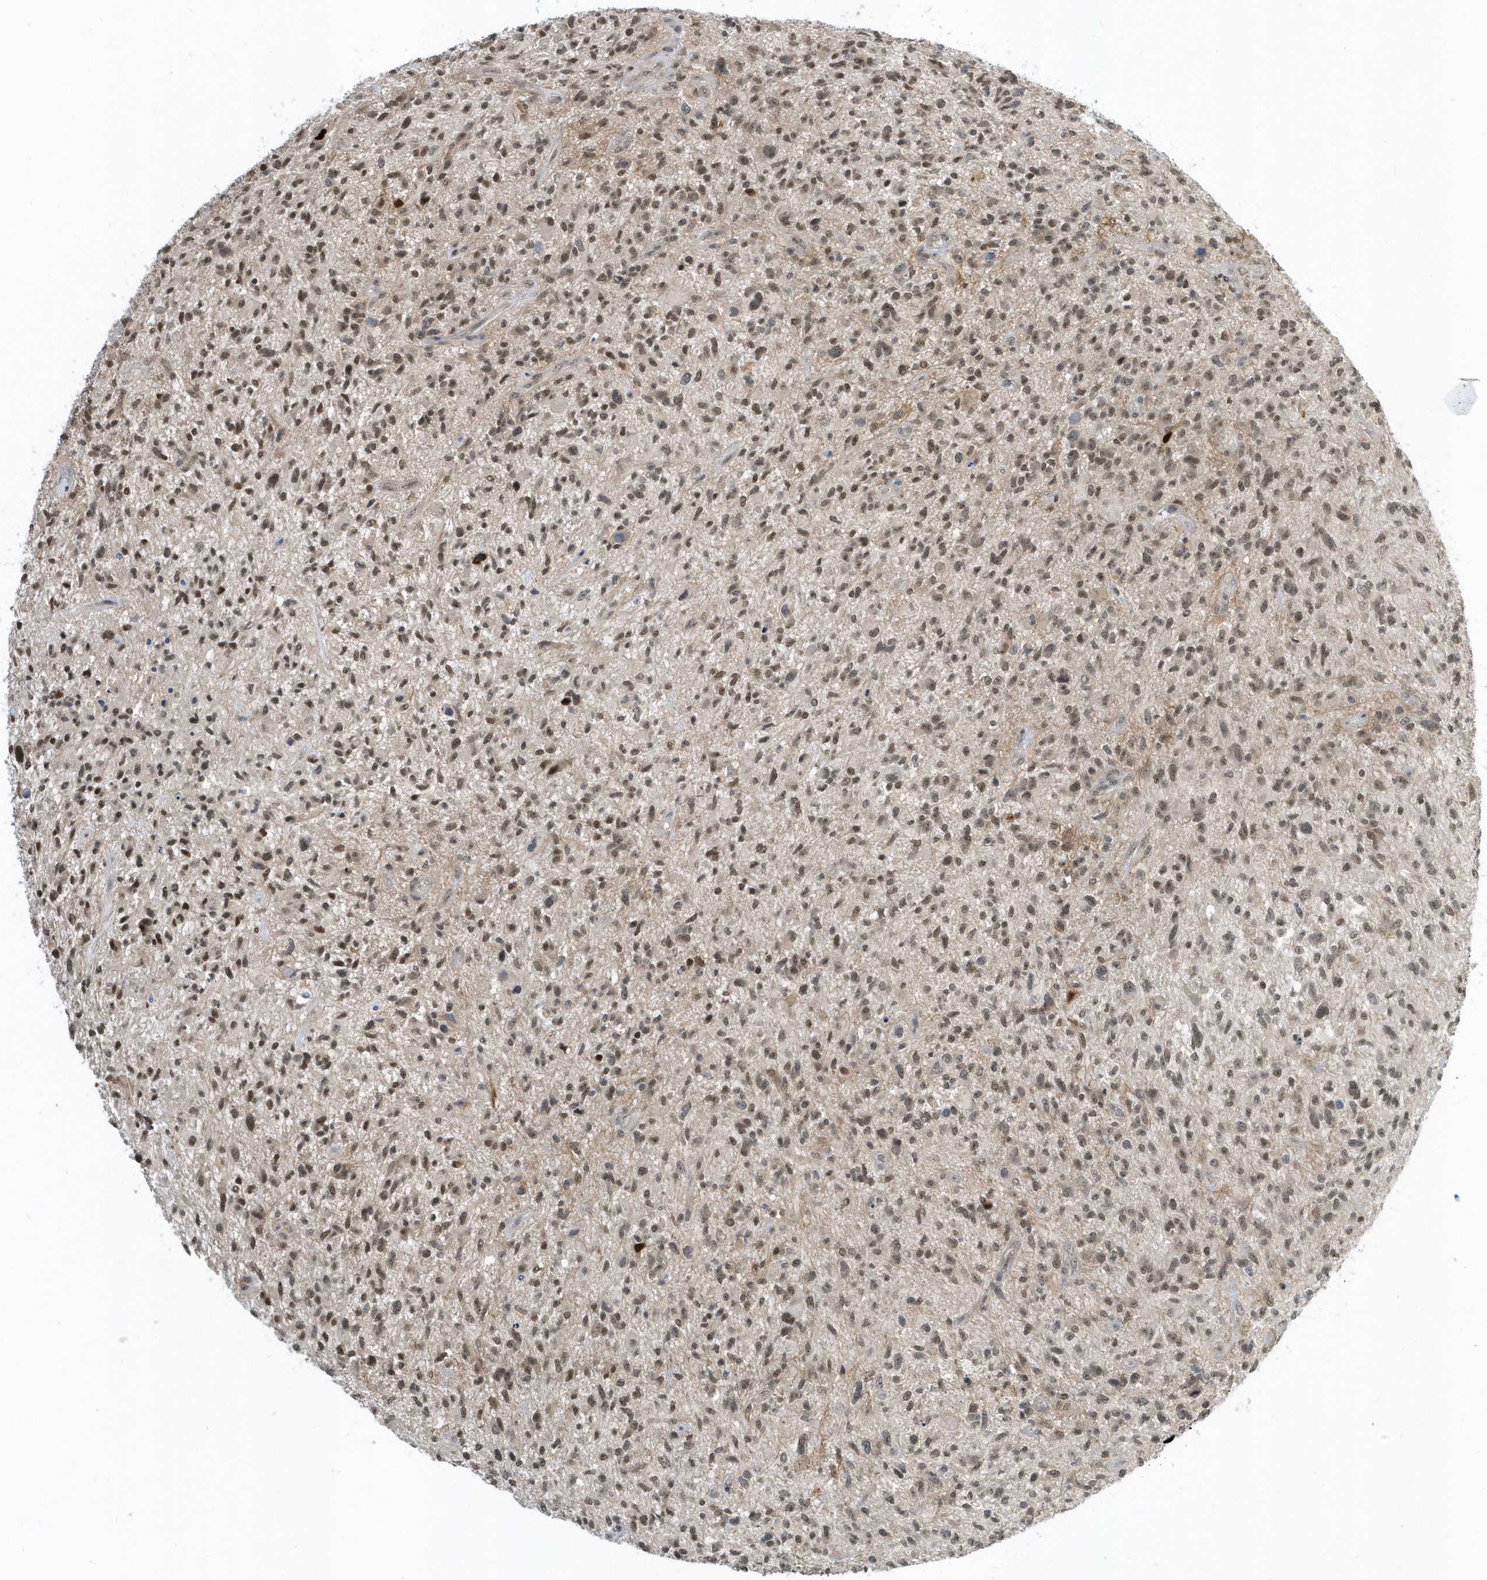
{"staining": {"intensity": "moderate", "quantity": ">75%", "location": "nuclear"}, "tissue": "glioma", "cell_type": "Tumor cells", "image_type": "cancer", "snomed": [{"axis": "morphology", "description": "Glioma, malignant, High grade"}, {"axis": "topography", "description": "Brain"}], "caption": "Moderate nuclear protein positivity is seen in about >75% of tumor cells in malignant high-grade glioma.", "gene": "ZNF740", "patient": {"sex": "male", "age": 47}}